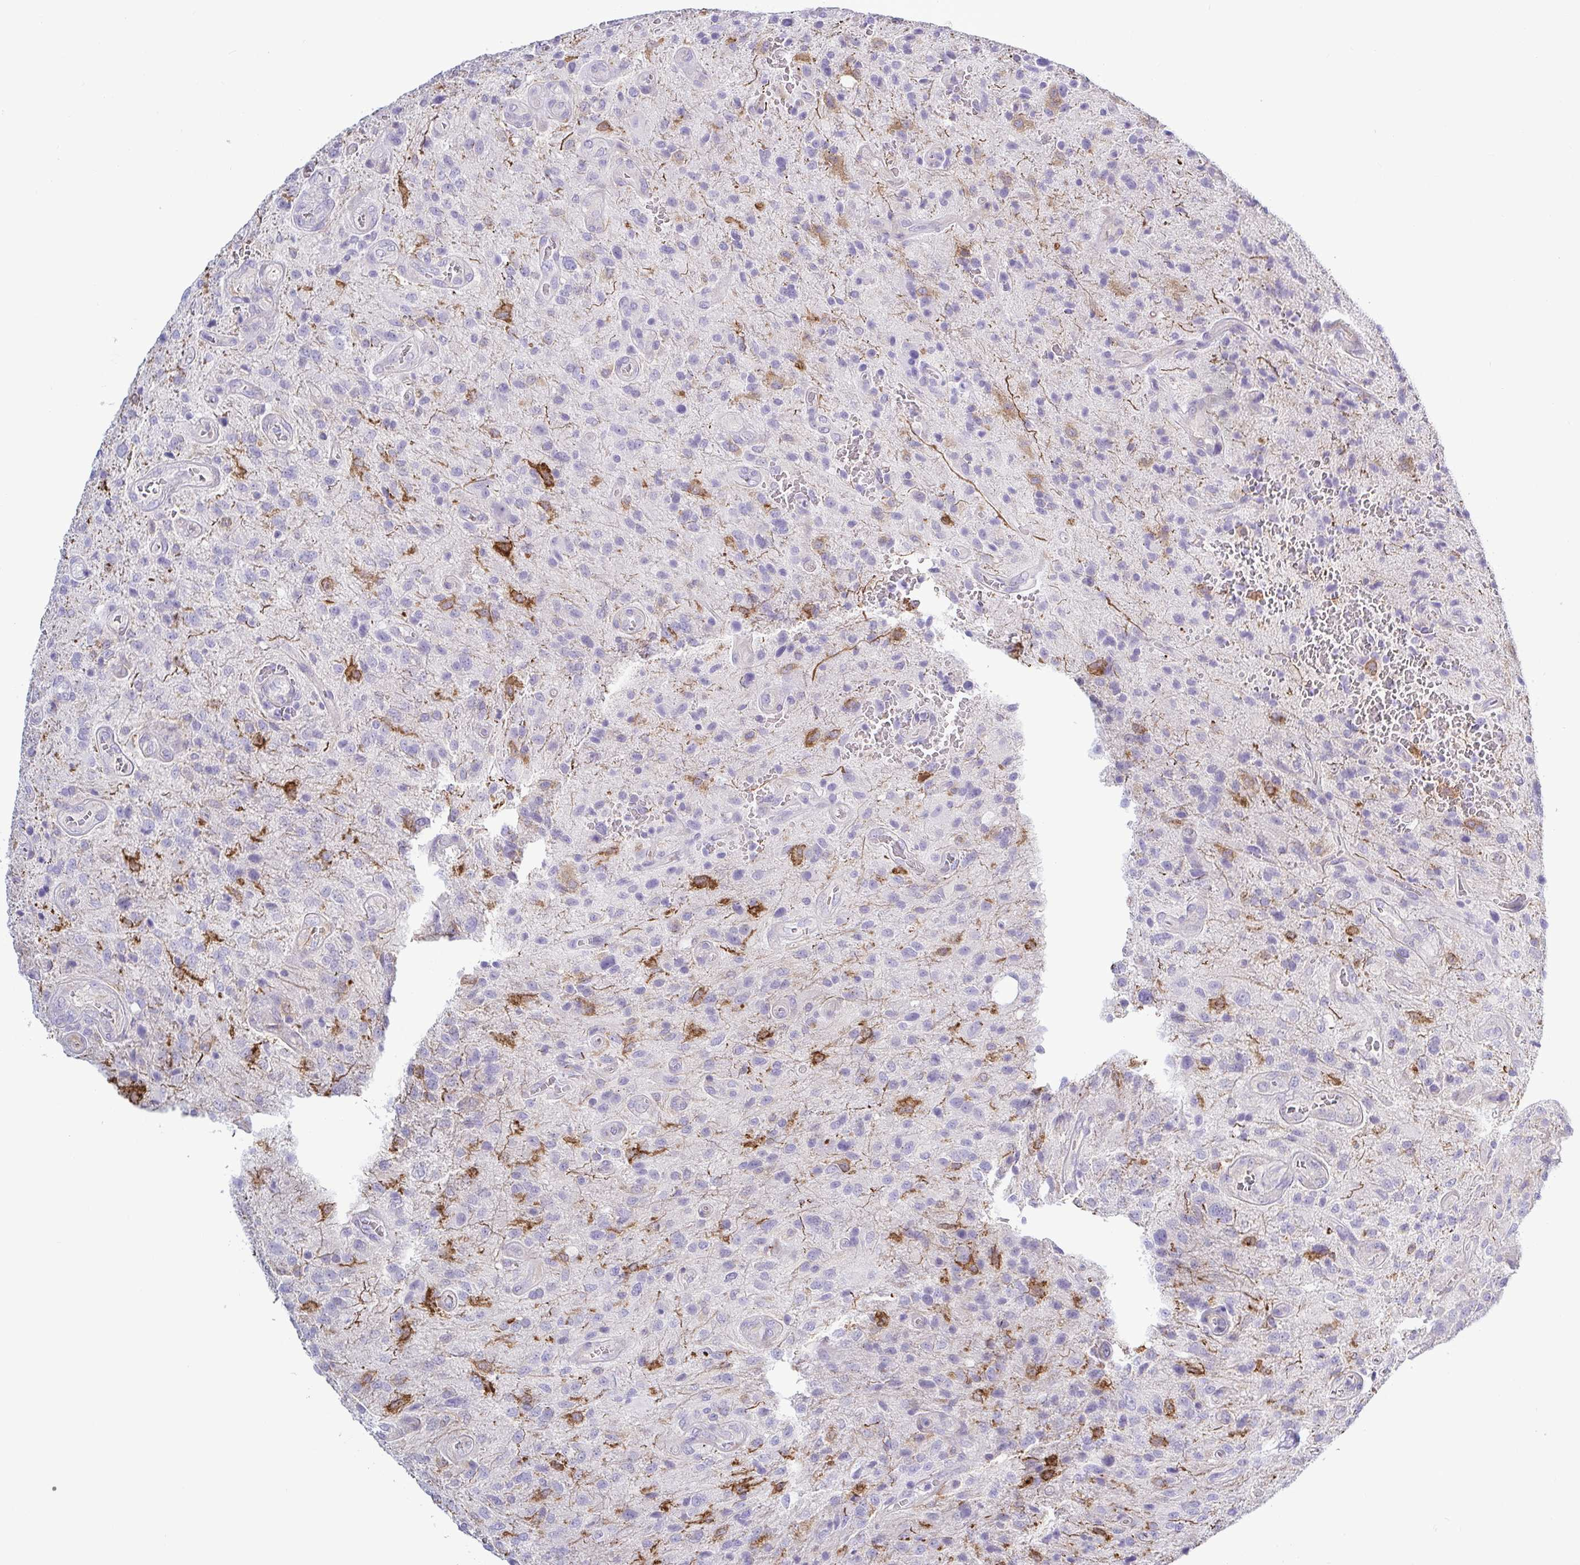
{"staining": {"intensity": "negative", "quantity": "none", "location": "none"}, "tissue": "glioma", "cell_type": "Tumor cells", "image_type": "cancer", "snomed": [{"axis": "morphology", "description": "Glioma, malignant, Low grade"}, {"axis": "topography", "description": "Brain"}], "caption": "Malignant glioma (low-grade) stained for a protein using immunohistochemistry (IHC) displays no positivity tumor cells.", "gene": "TNNI2", "patient": {"sex": "male", "age": 66}}